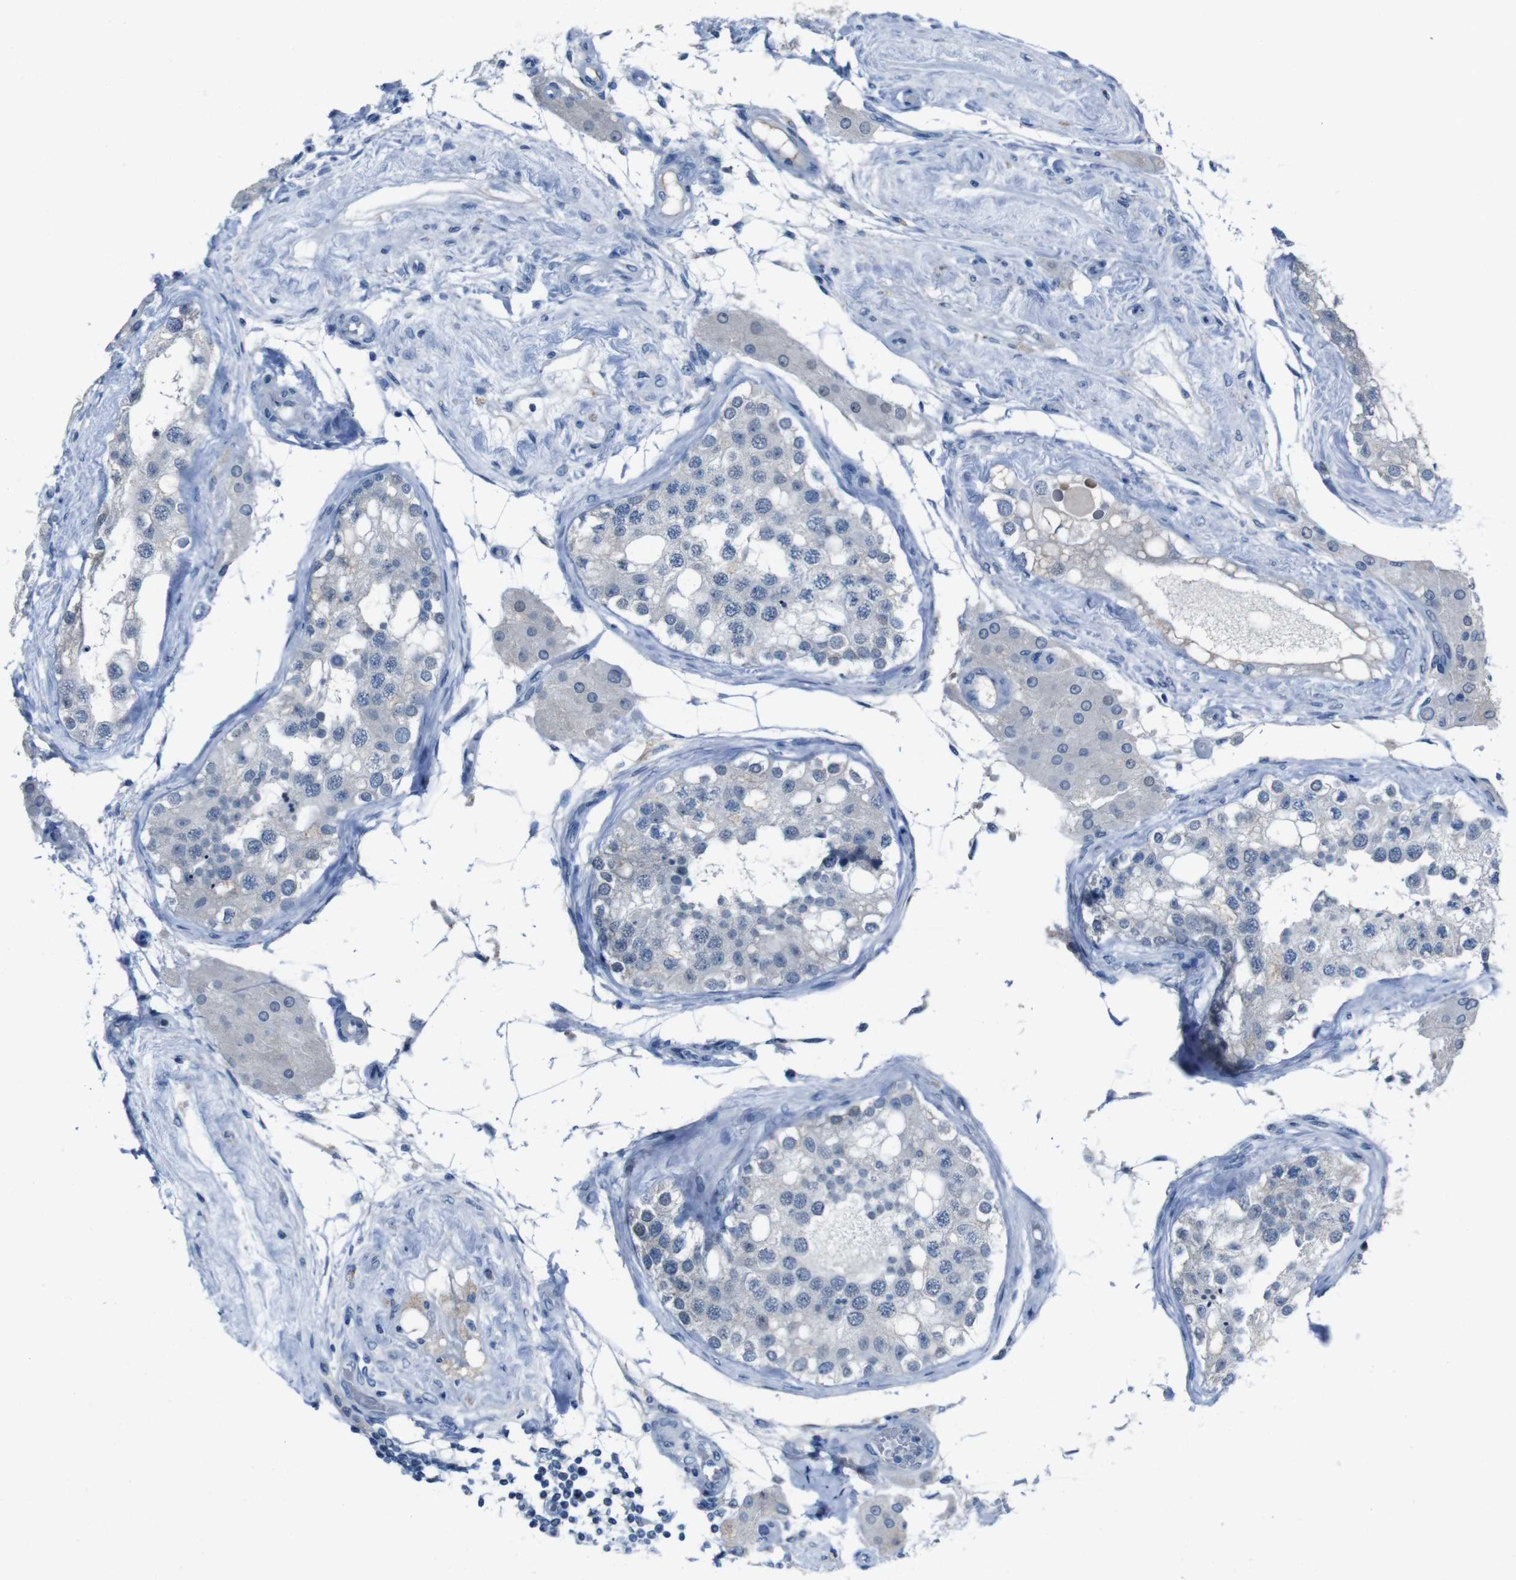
{"staining": {"intensity": "negative", "quantity": "none", "location": "none"}, "tissue": "testis", "cell_type": "Cells in seminiferous ducts", "image_type": "normal", "snomed": [{"axis": "morphology", "description": "Normal tissue, NOS"}, {"axis": "topography", "description": "Testis"}], "caption": "IHC histopathology image of benign testis: human testis stained with DAB (3,3'-diaminobenzidine) exhibits no significant protein positivity in cells in seminiferous ducts.", "gene": "CDHR2", "patient": {"sex": "male", "age": 68}}